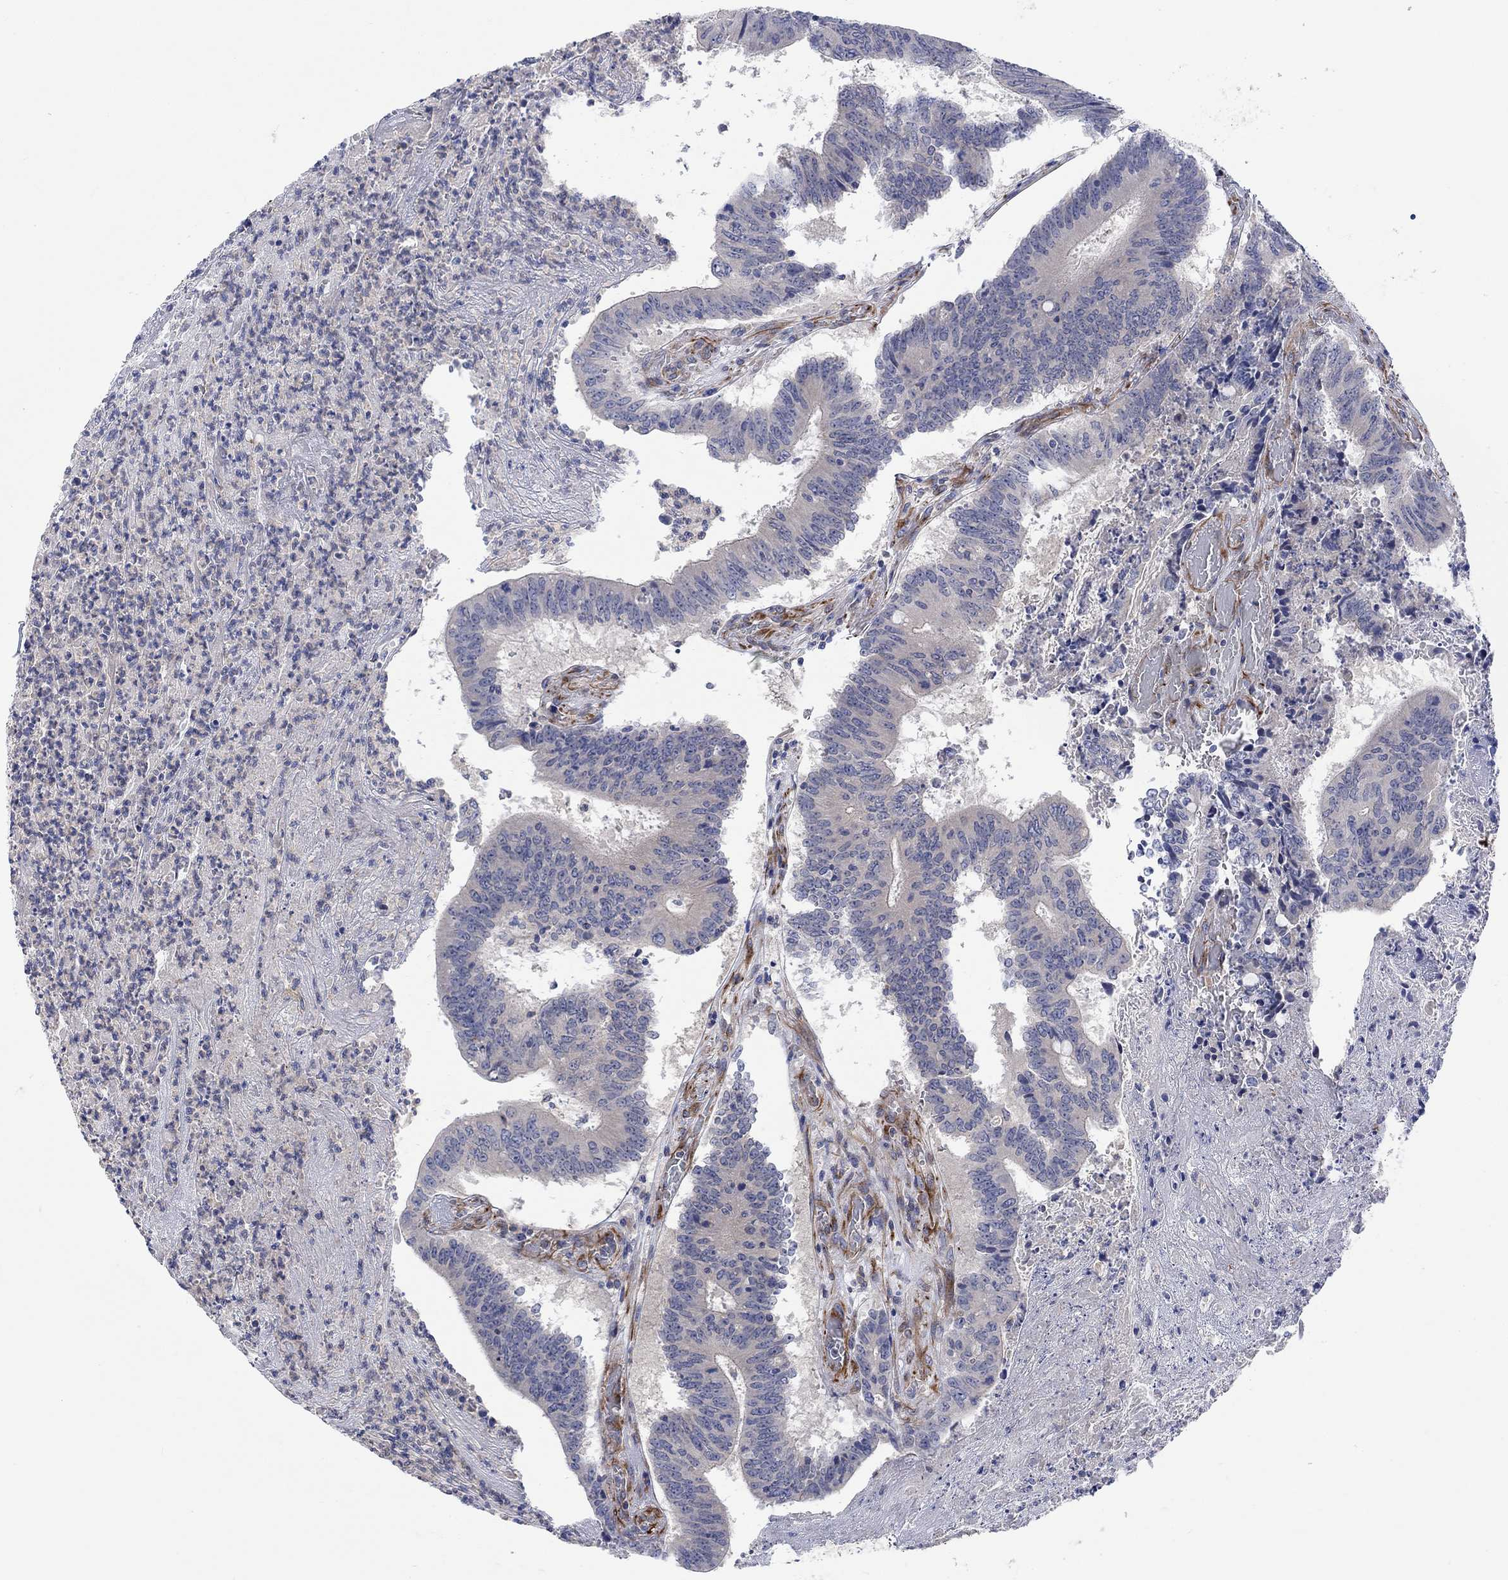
{"staining": {"intensity": "negative", "quantity": "none", "location": "none"}, "tissue": "colorectal cancer", "cell_type": "Tumor cells", "image_type": "cancer", "snomed": [{"axis": "morphology", "description": "Adenocarcinoma, NOS"}, {"axis": "topography", "description": "Colon"}], "caption": "Micrograph shows no significant protein expression in tumor cells of colorectal cancer.", "gene": "CAMK1D", "patient": {"sex": "female", "age": 70}}